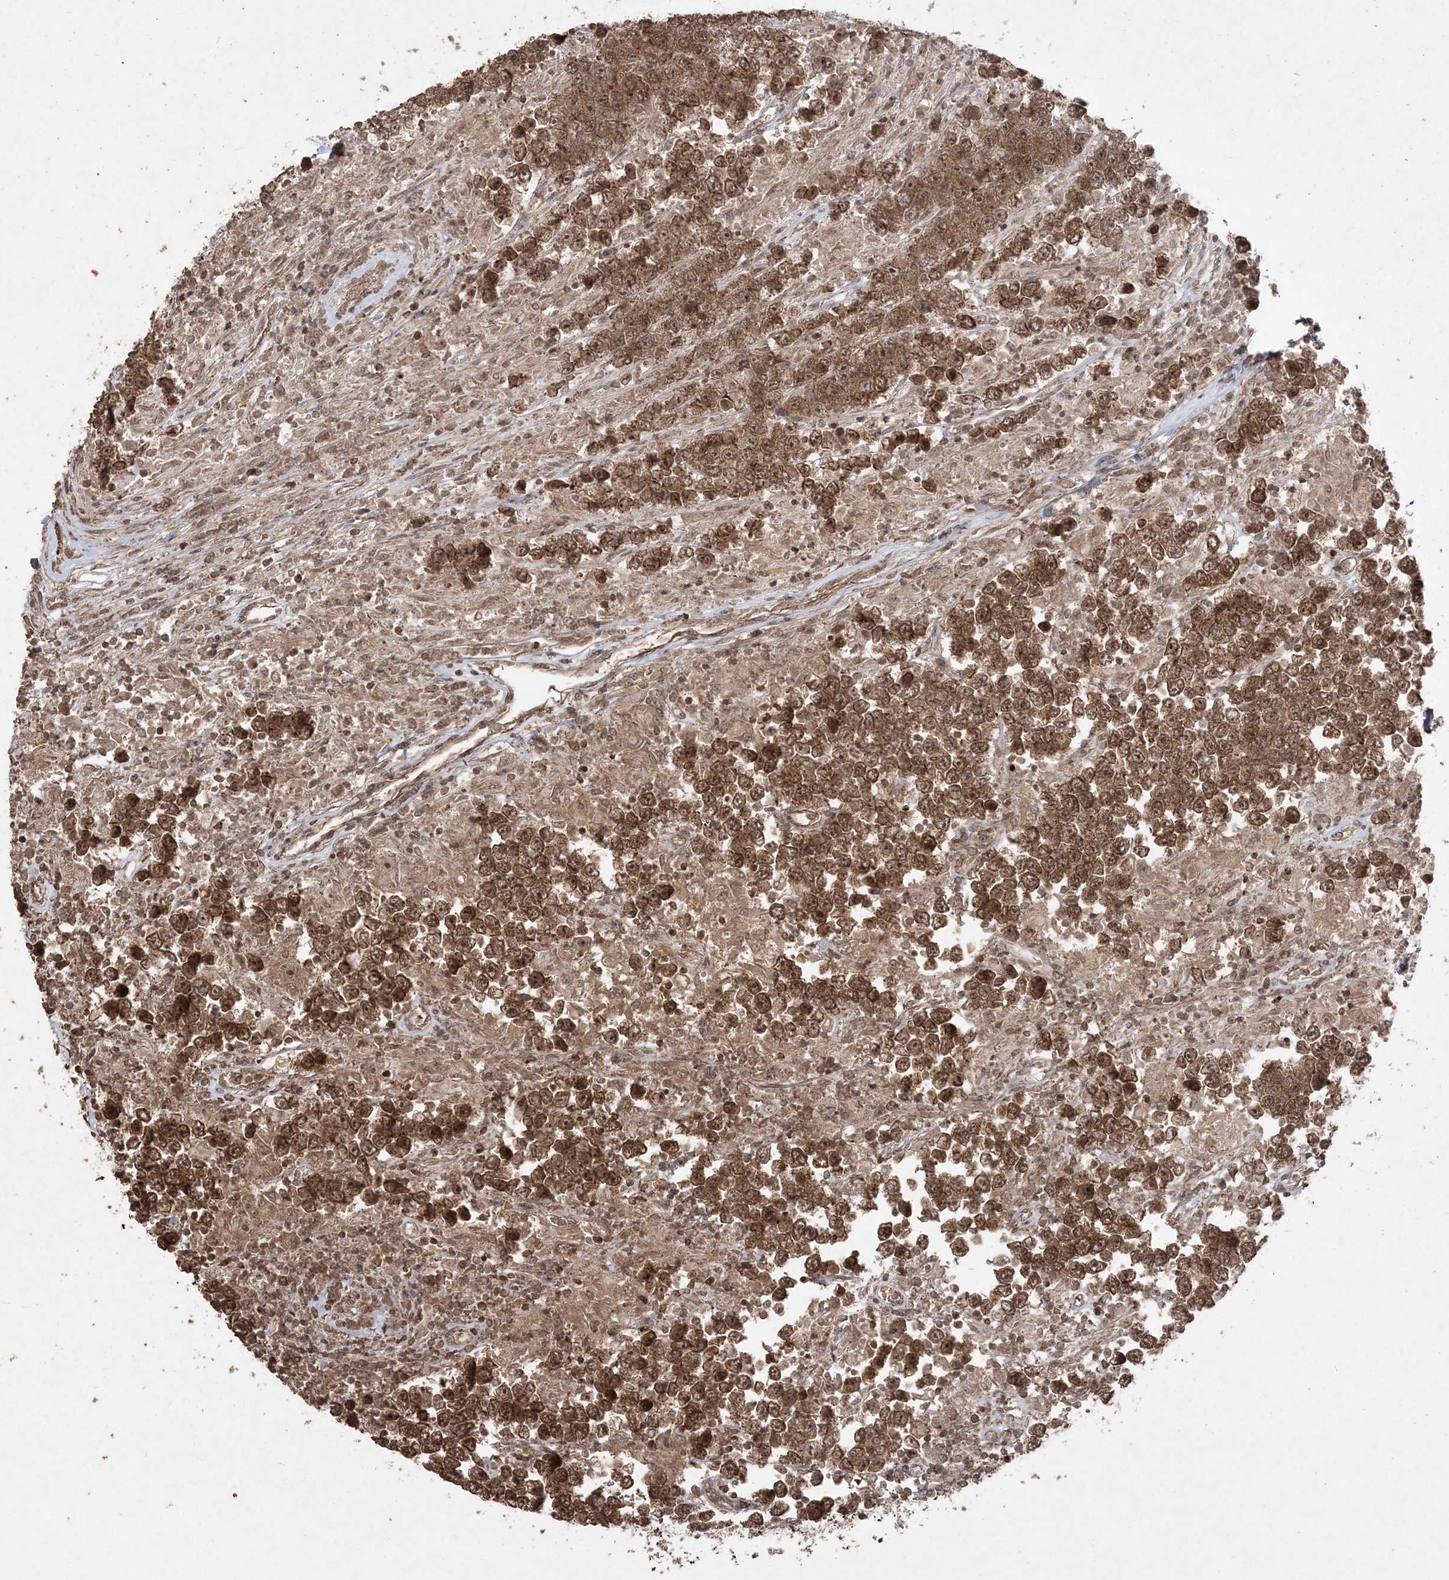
{"staining": {"intensity": "moderate", "quantity": ">75%", "location": "cytoplasmic/membranous,nuclear"}, "tissue": "testis cancer", "cell_type": "Tumor cells", "image_type": "cancer", "snomed": [{"axis": "morphology", "description": "Normal tissue, NOS"}, {"axis": "morphology", "description": "Urothelial carcinoma, High grade"}, {"axis": "morphology", "description": "Seminoma, NOS"}, {"axis": "morphology", "description": "Carcinoma, Embryonal, NOS"}, {"axis": "topography", "description": "Urinary bladder"}, {"axis": "topography", "description": "Testis"}], "caption": "Testis cancer (seminoma) was stained to show a protein in brown. There is medium levels of moderate cytoplasmic/membranous and nuclear expression in approximately >75% of tumor cells. Nuclei are stained in blue.", "gene": "EHHADH", "patient": {"sex": "male", "age": 41}}